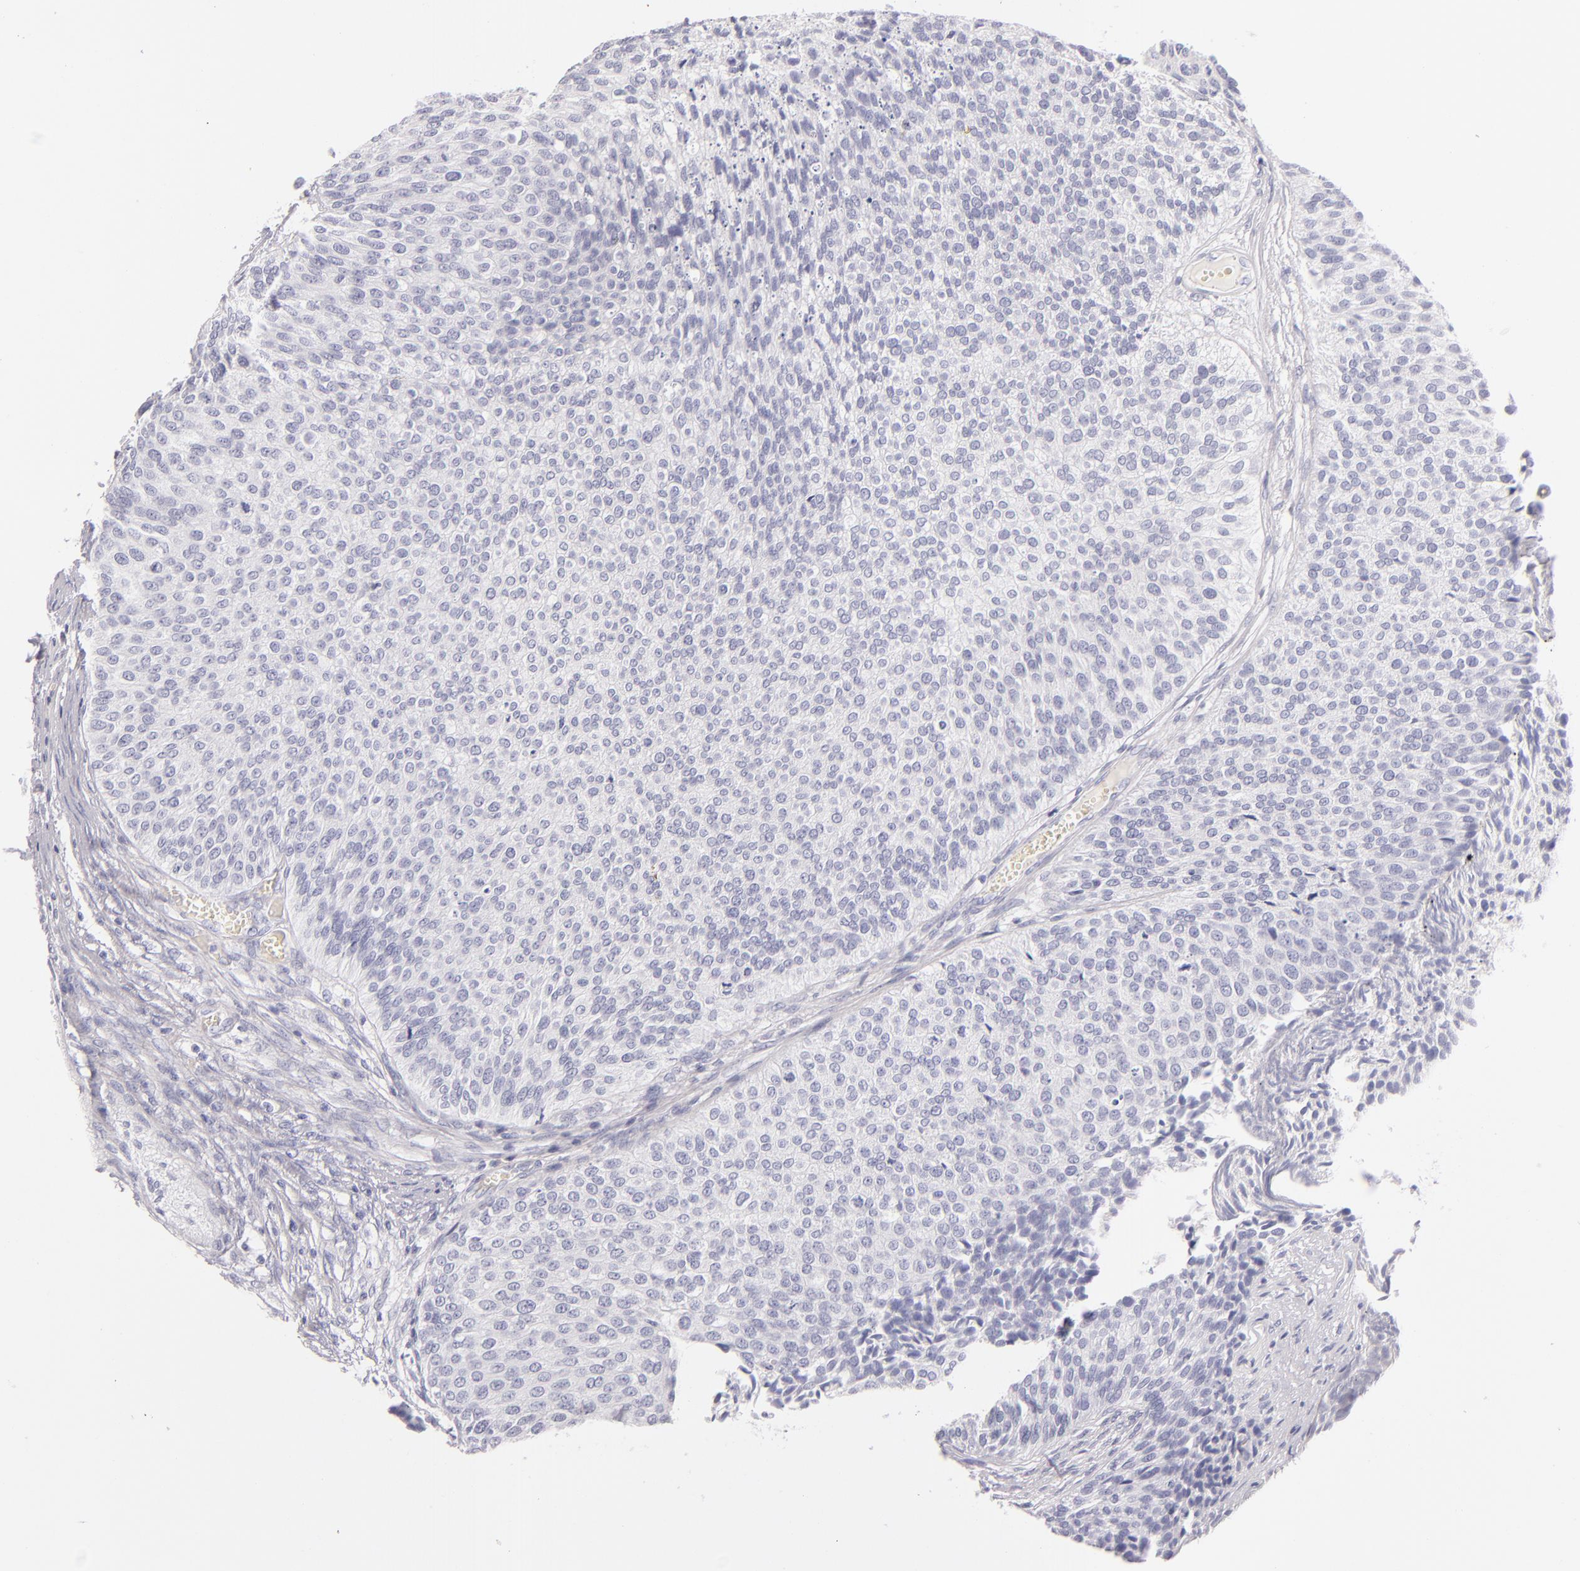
{"staining": {"intensity": "negative", "quantity": "none", "location": "none"}, "tissue": "urothelial cancer", "cell_type": "Tumor cells", "image_type": "cancer", "snomed": [{"axis": "morphology", "description": "Urothelial carcinoma, Low grade"}, {"axis": "topography", "description": "Urinary bladder"}], "caption": "Urothelial cancer was stained to show a protein in brown. There is no significant expression in tumor cells. (DAB (3,3'-diaminobenzidine) IHC, high magnification).", "gene": "FABP1", "patient": {"sex": "male", "age": 84}}